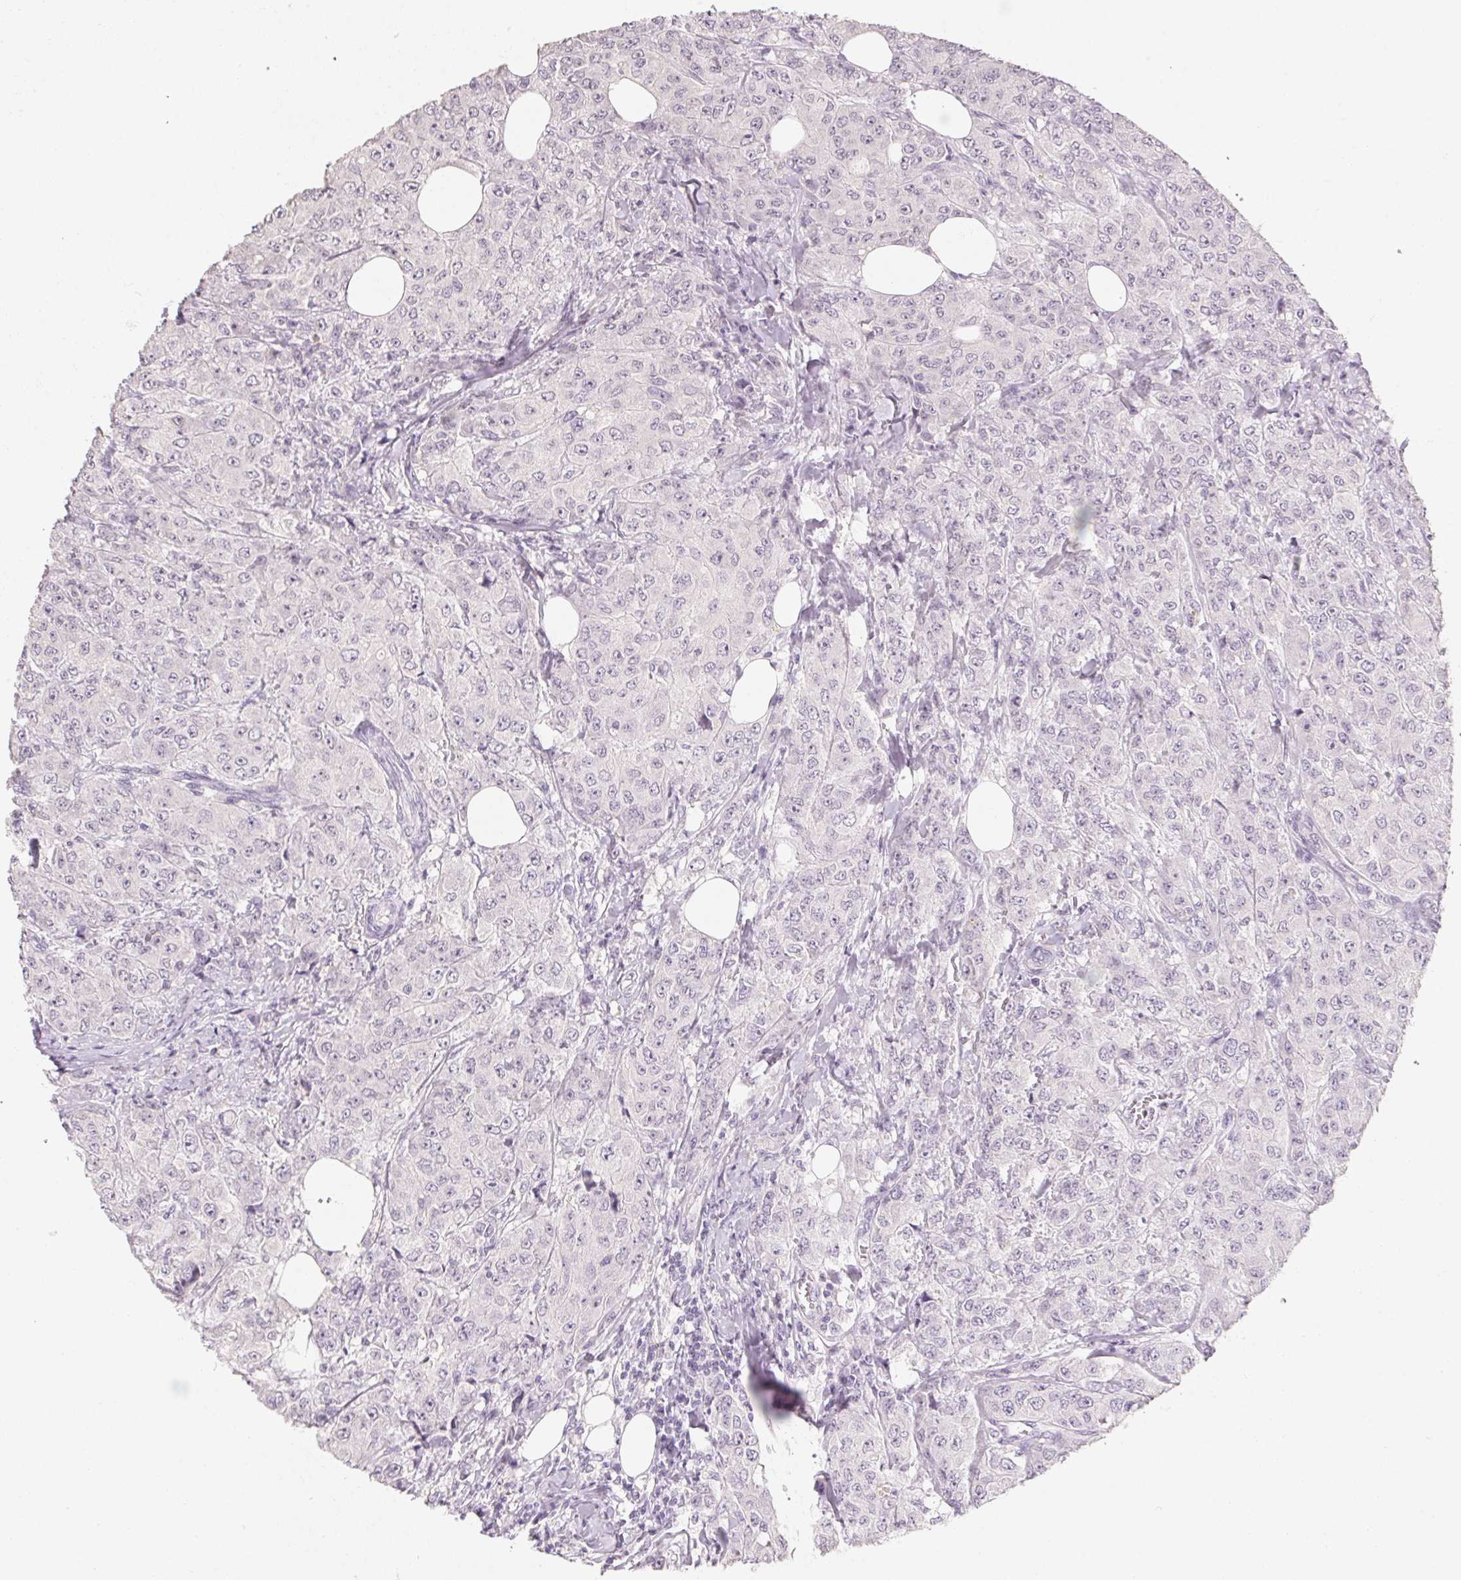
{"staining": {"intensity": "negative", "quantity": "none", "location": "none"}, "tissue": "breast cancer", "cell_type": "Tumor cells", "image_type": "cancer", "snomed": [{"axis": "morphology", "description": "Normal tissue, NOS"}, {"axis": "morphology", "description": "Duct carcinoma"}, {"axis": "topography", "description": "Breast"}], "caption": "Tumor cells are negative for protein expression in human breast cancer (infiltrating ductal carcinoma).", "gene": "CAPZA3", "patient": {"sex": "female", "age": 43}}